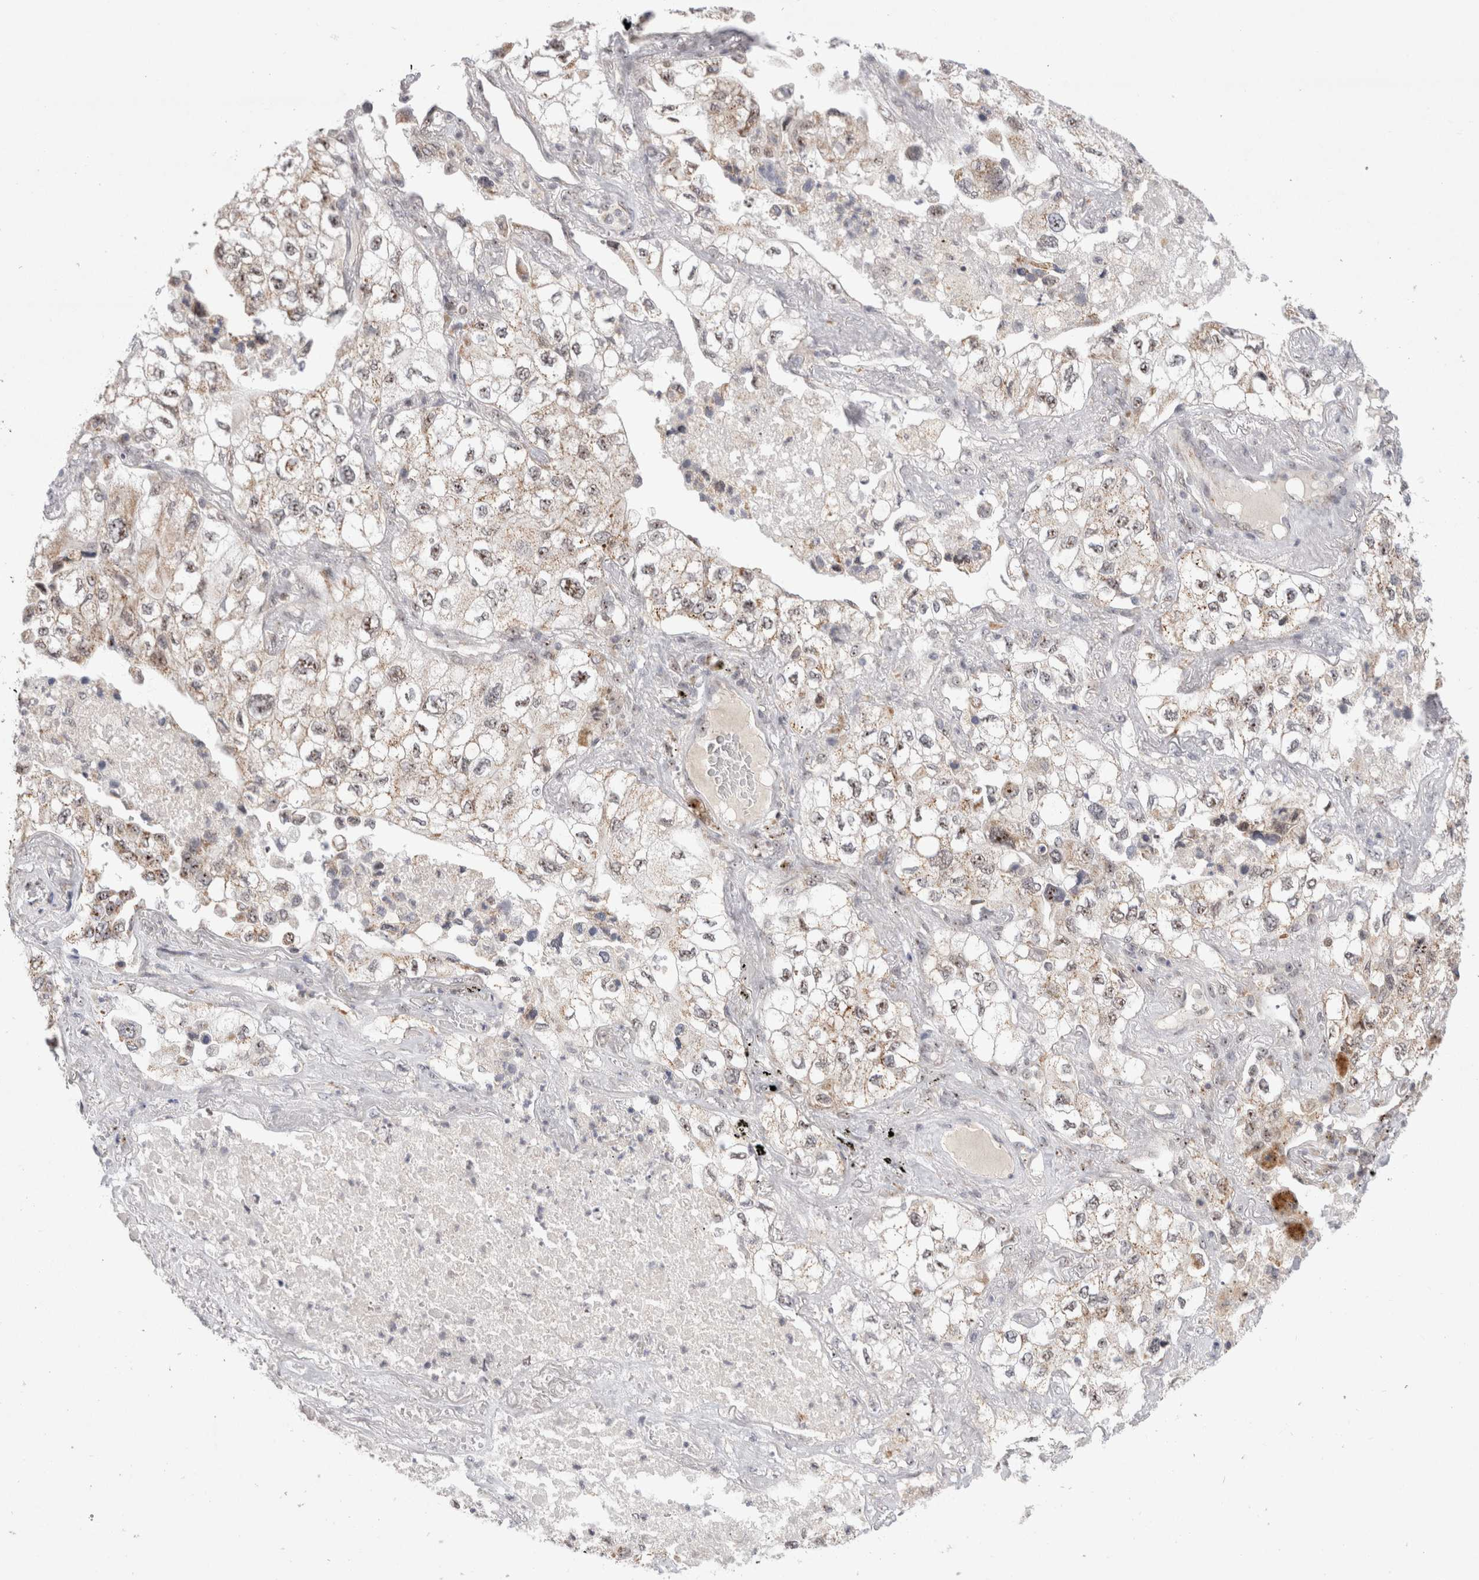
{"staining": {"intensity": "weak", "quantity": ">75%", "location": "cytoplasmic/membranous,nuclear"}, "tissue": "lung cancer", "cell_type": "Tumor cells", "image_type": "cancer", "snomed": [{"axis": "morphology", "description": "Adenocarcinoma, NOS"}, {"axis": "topography", "description": "Lung"}], "caption": "A brown stain highlights weak cytoplasmic/membranous and nuclear staining of a protein in human lung cancer tumor cells.", "gene": "MRPL37", "patient": {"sex": "male", "age": 63}}